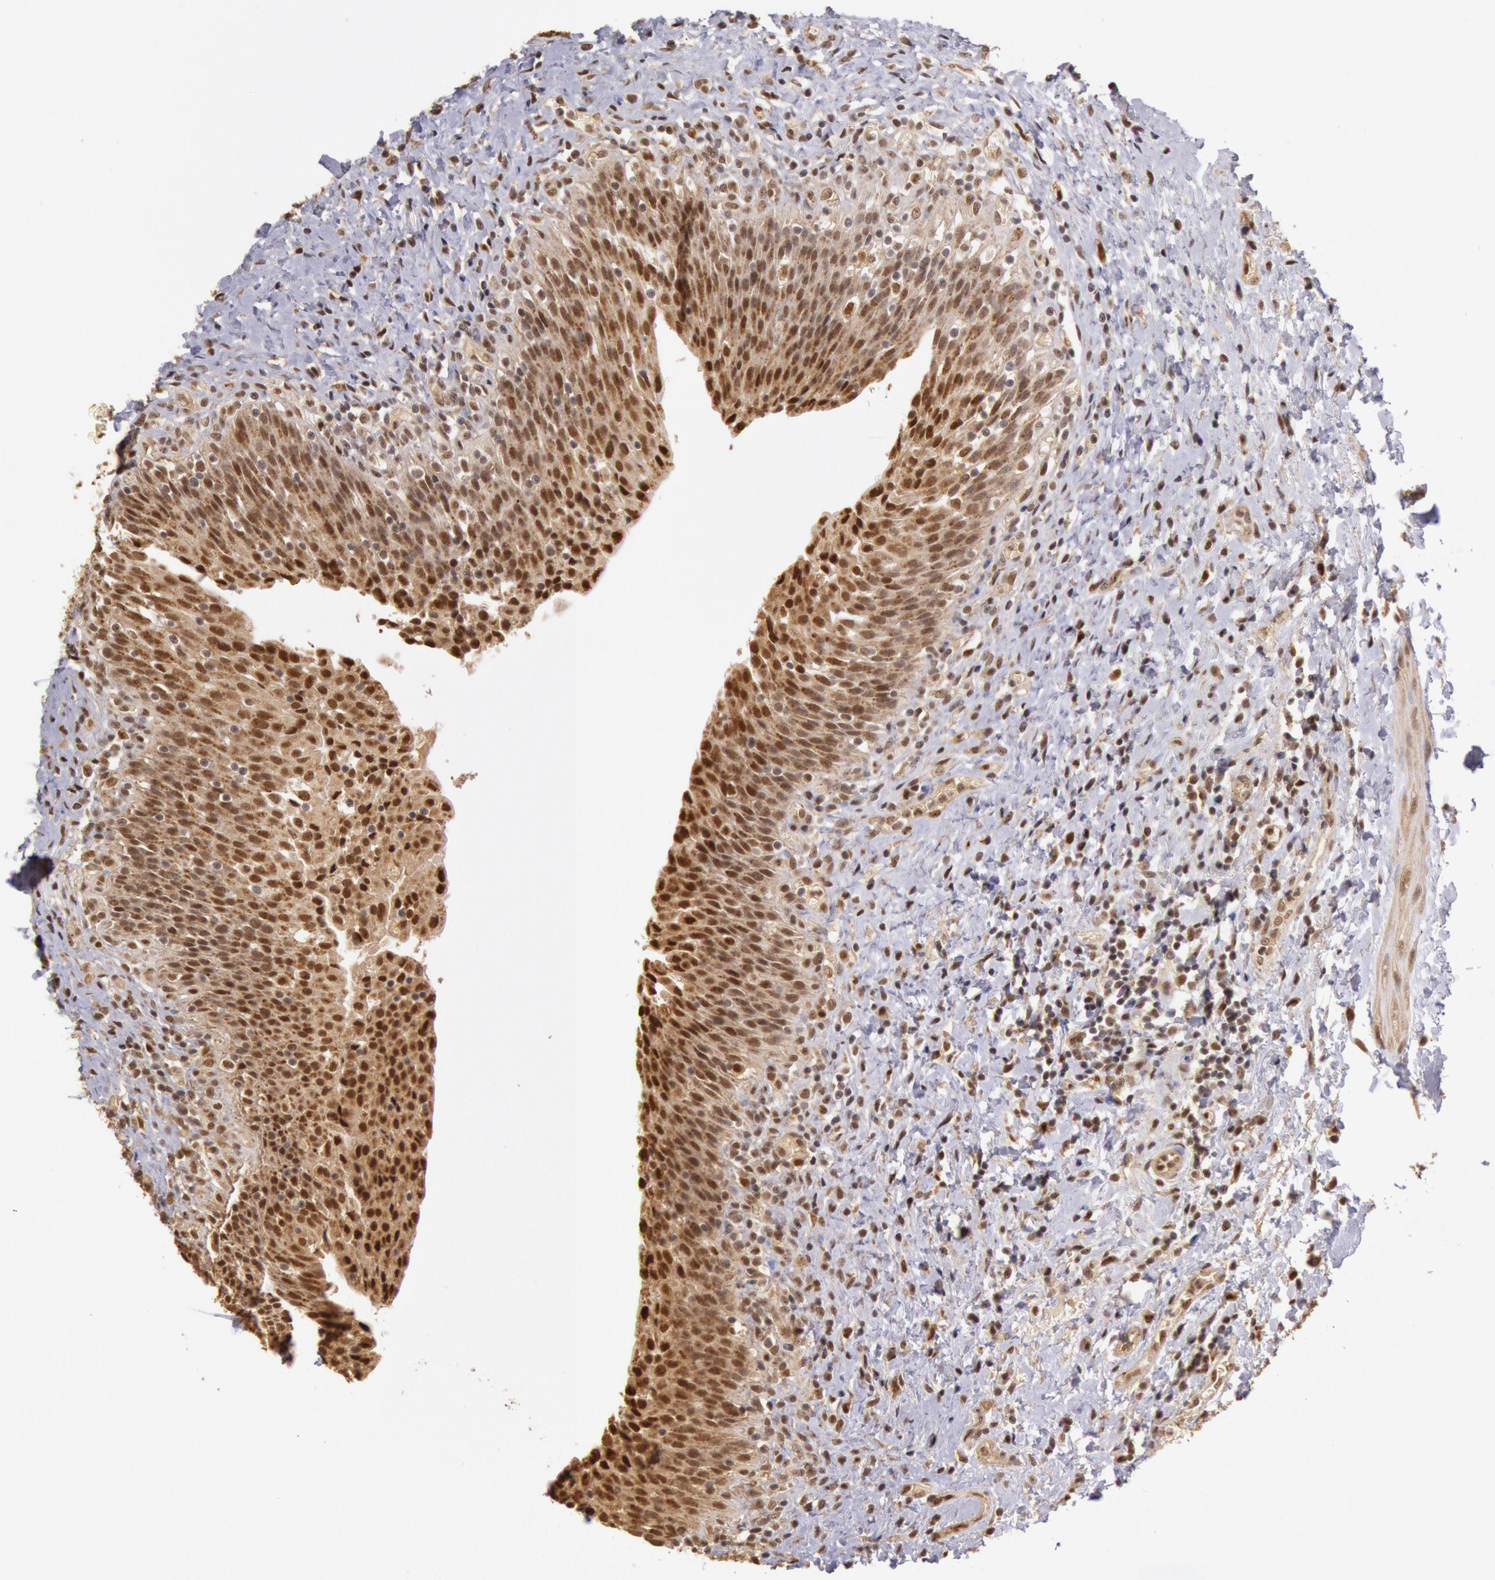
{"staining": {"intensity": "moderate", "quantity": ">75%", "location": "nuclear"}, "tissue": "urinary bladder", "cell_type": "Urothelial cells", "image_type": "normal", "snomed": [{"axis": "morphology", "description": "Normal tissue, NOS"}, {"axis": "topography", "description": "Urinary bladder"}], "caption": "Moderate nuclear protein positivity is seen in approximately >75% of urothelial cells in urinary bladder.", "gene": "LIG4", "patient": {"sex": "male", "age": 51}}